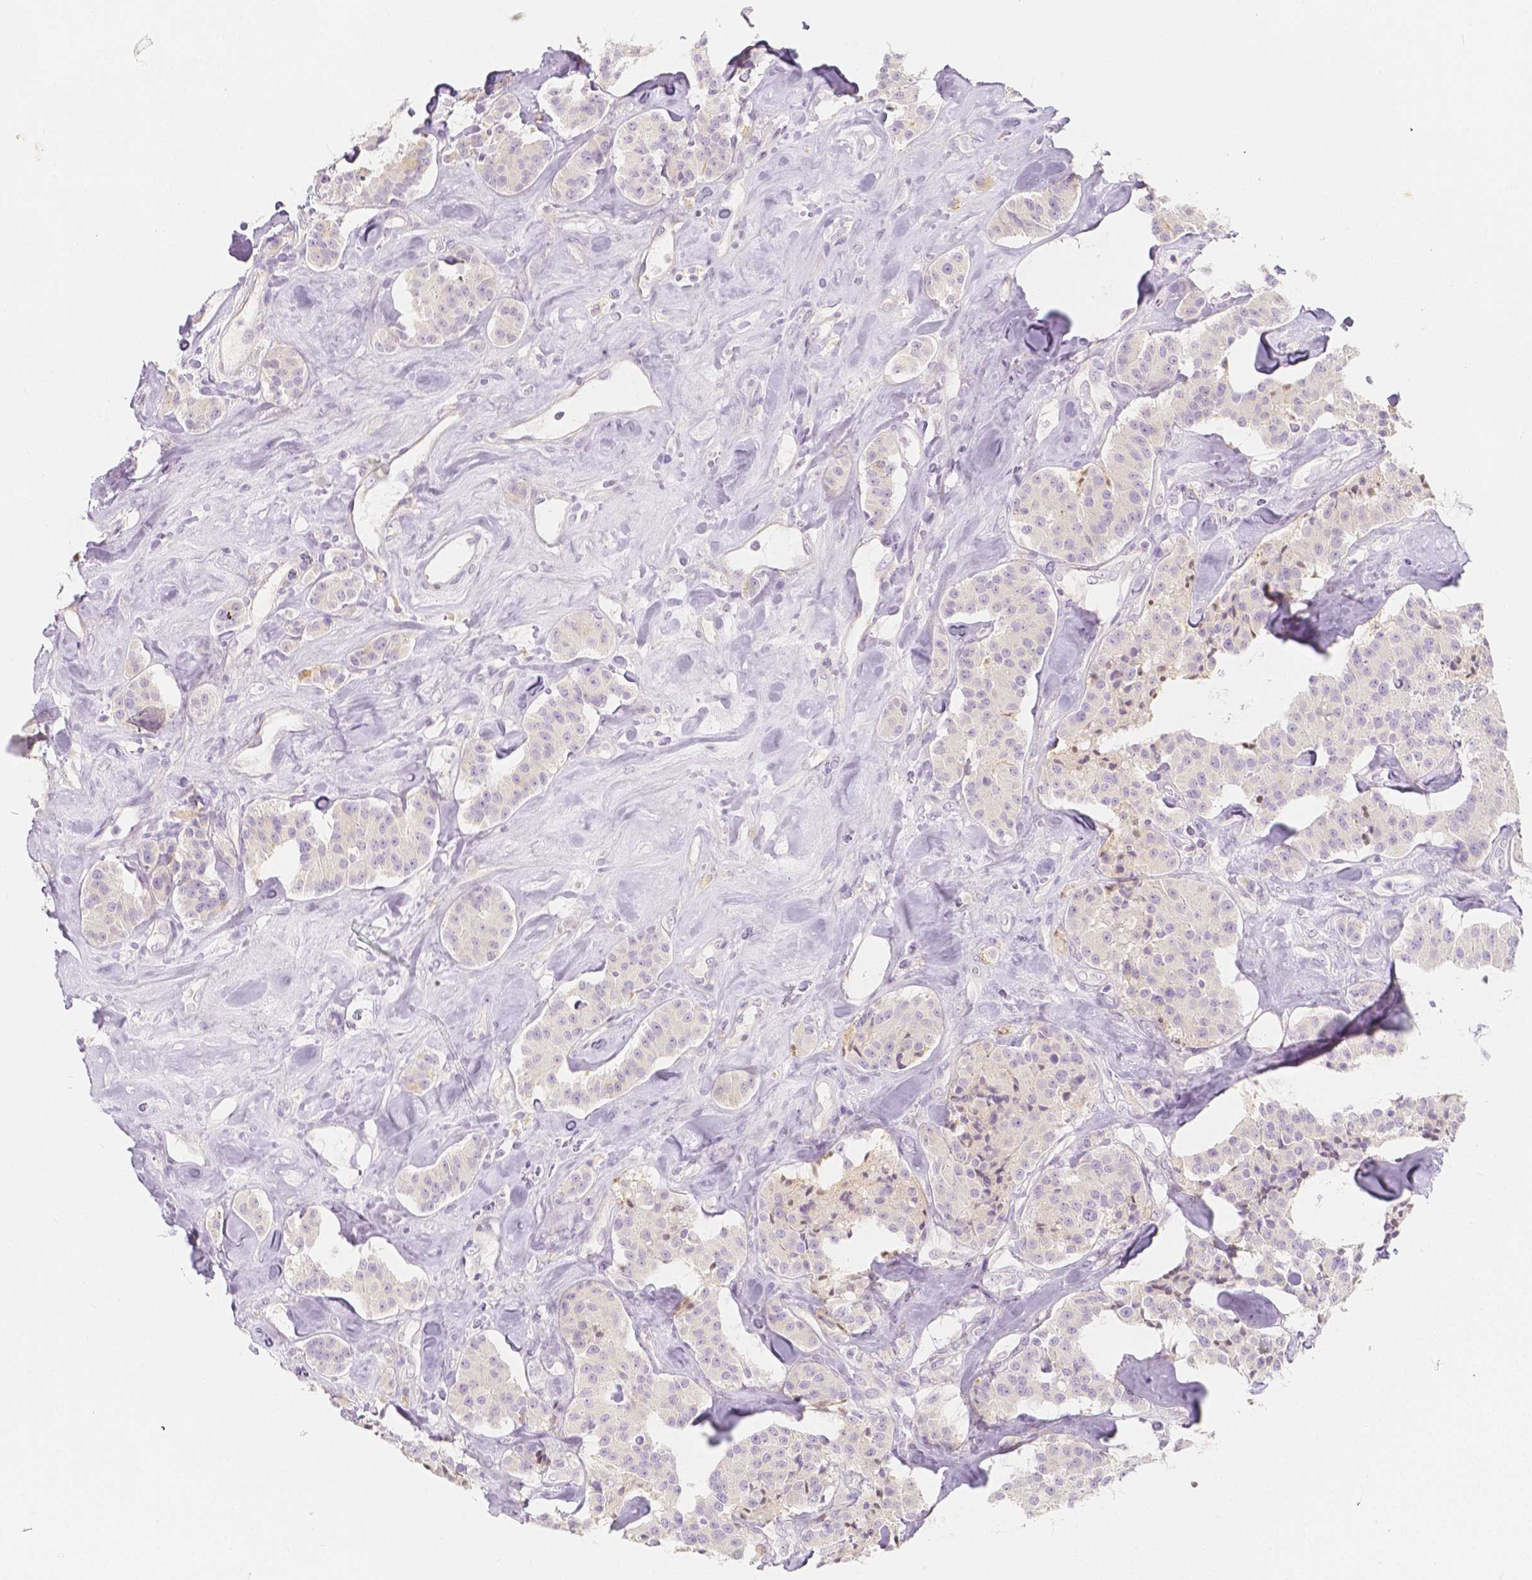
{"staining": {"intensity": "negative", "quantity": "none", "location": "none"}, "tissue": "carcinoid", "cell_type": "Tumor cells", "image_type": "cancer", "snomed": [{"axis": "morphology", "description": "Carcinoid, malignant, NOS"}, {"axis": "topography", "description": "Pancreas"}], "caption": "High magnification brightfield microscopy of carcinoid (malignant) stained with DAB (brown) and counterstained with hematoxylin (blue): tumor cells show no significant positivity. The staining was performed using DAB (3,3'-diaminobenzidine) to visualize the protein expression in brown, while the nuclei were stained in blue with hematoxylin (Magnification: 20x).", "gene": "BATF", "patient": {"sex": "male", "age": 41}}